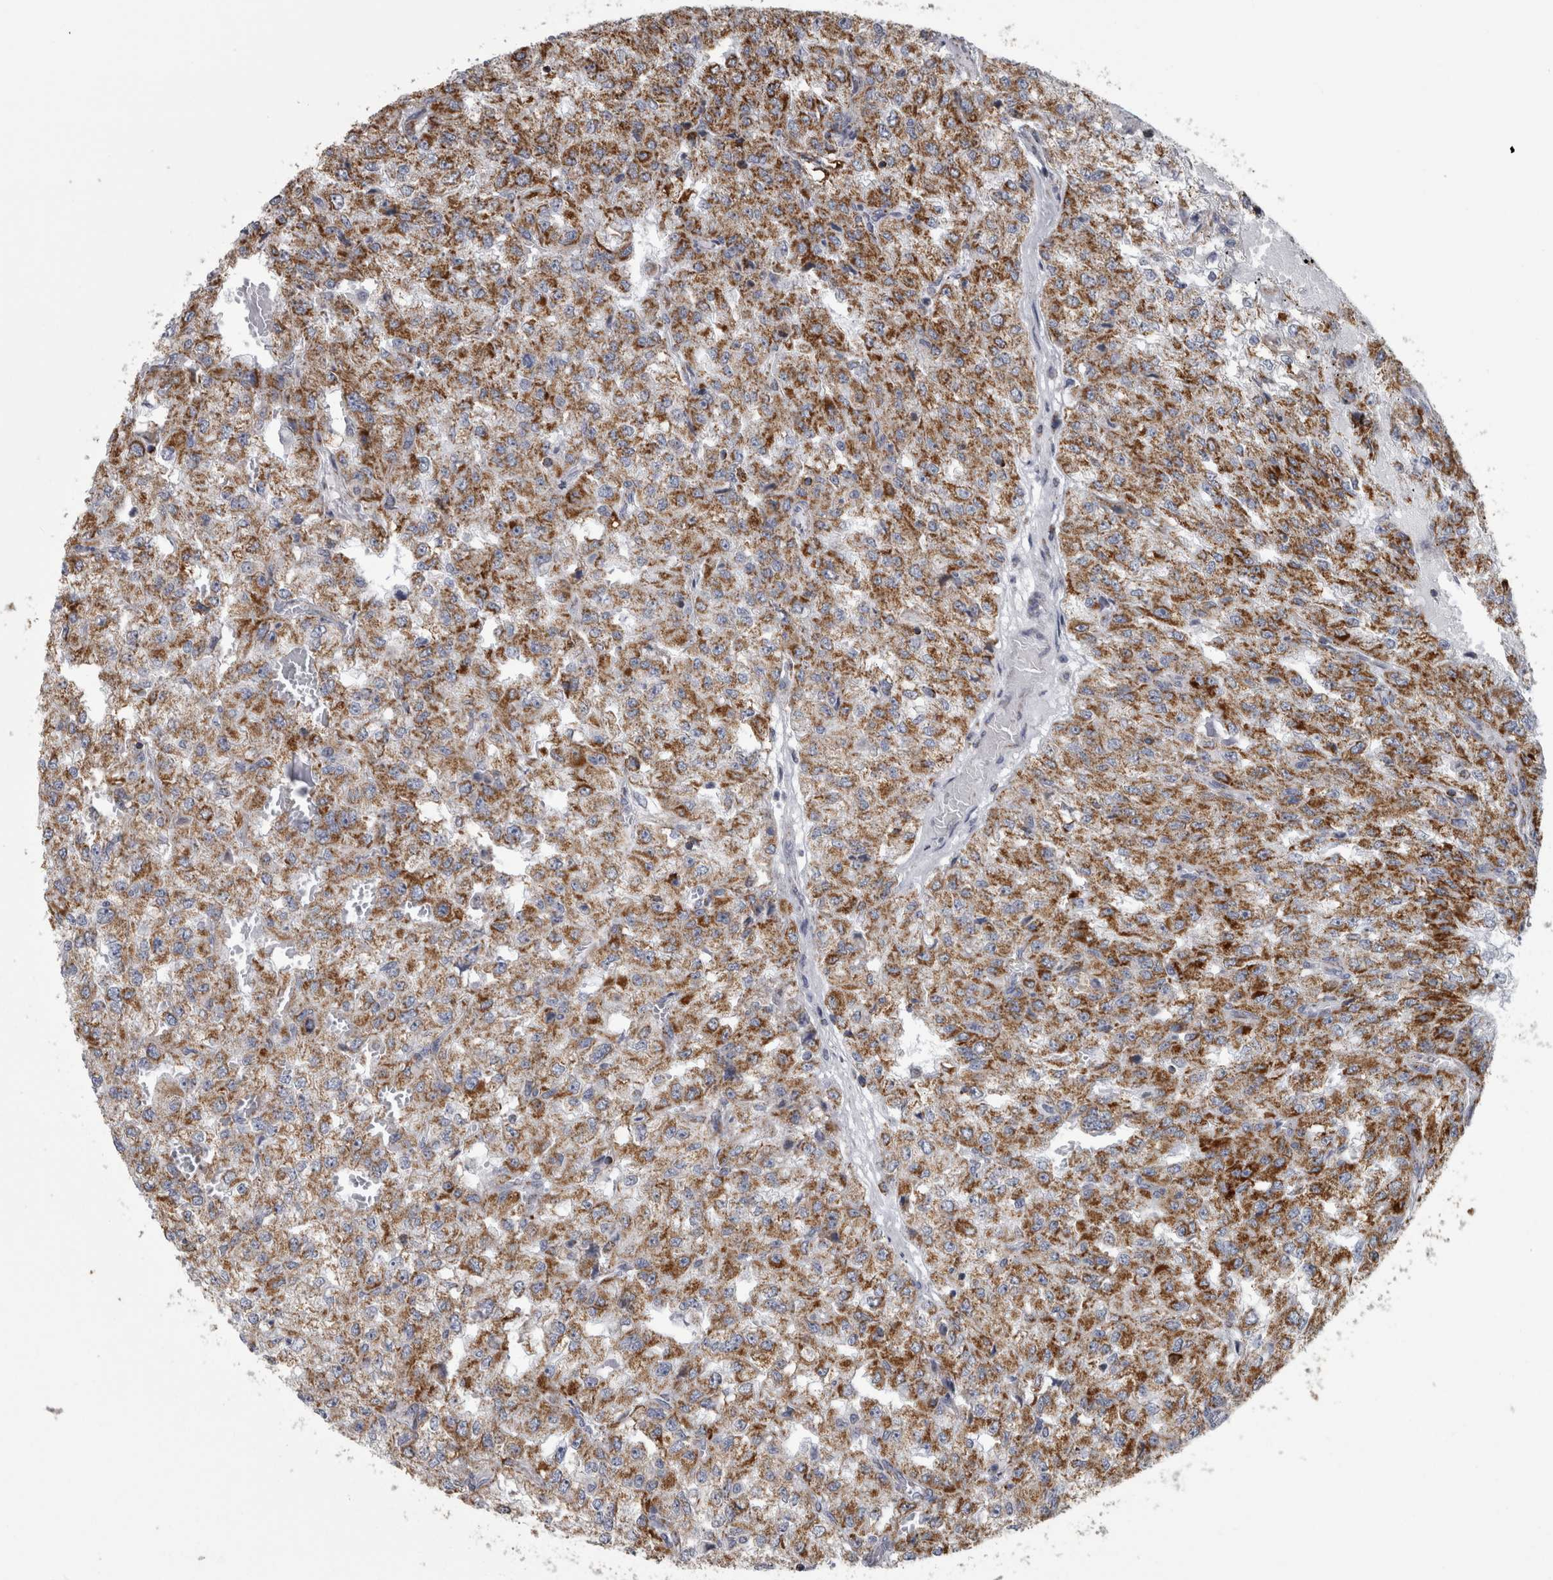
{"staining": {"intensity": "moderate", "quantity": ">75%", "location": "cytoplasmic/membranous"}, "tissue": "renal cancer", "cell_type": "Tumor cells", "image_type": "cancer", "snomed": [{"axis": "morphology", "description": "Adenocarcinoma, NOS"}, {"axis": "topography", "description": "Kidney"}], "caption": "Human renal adenocarcinoma stained for a protein (brown) demonstrates moderate cytoplasmic/membranous positive staining in about >75% of tumor cells.", "gene": "MDH2", "patient": {"sex": "female", "age": 54}}